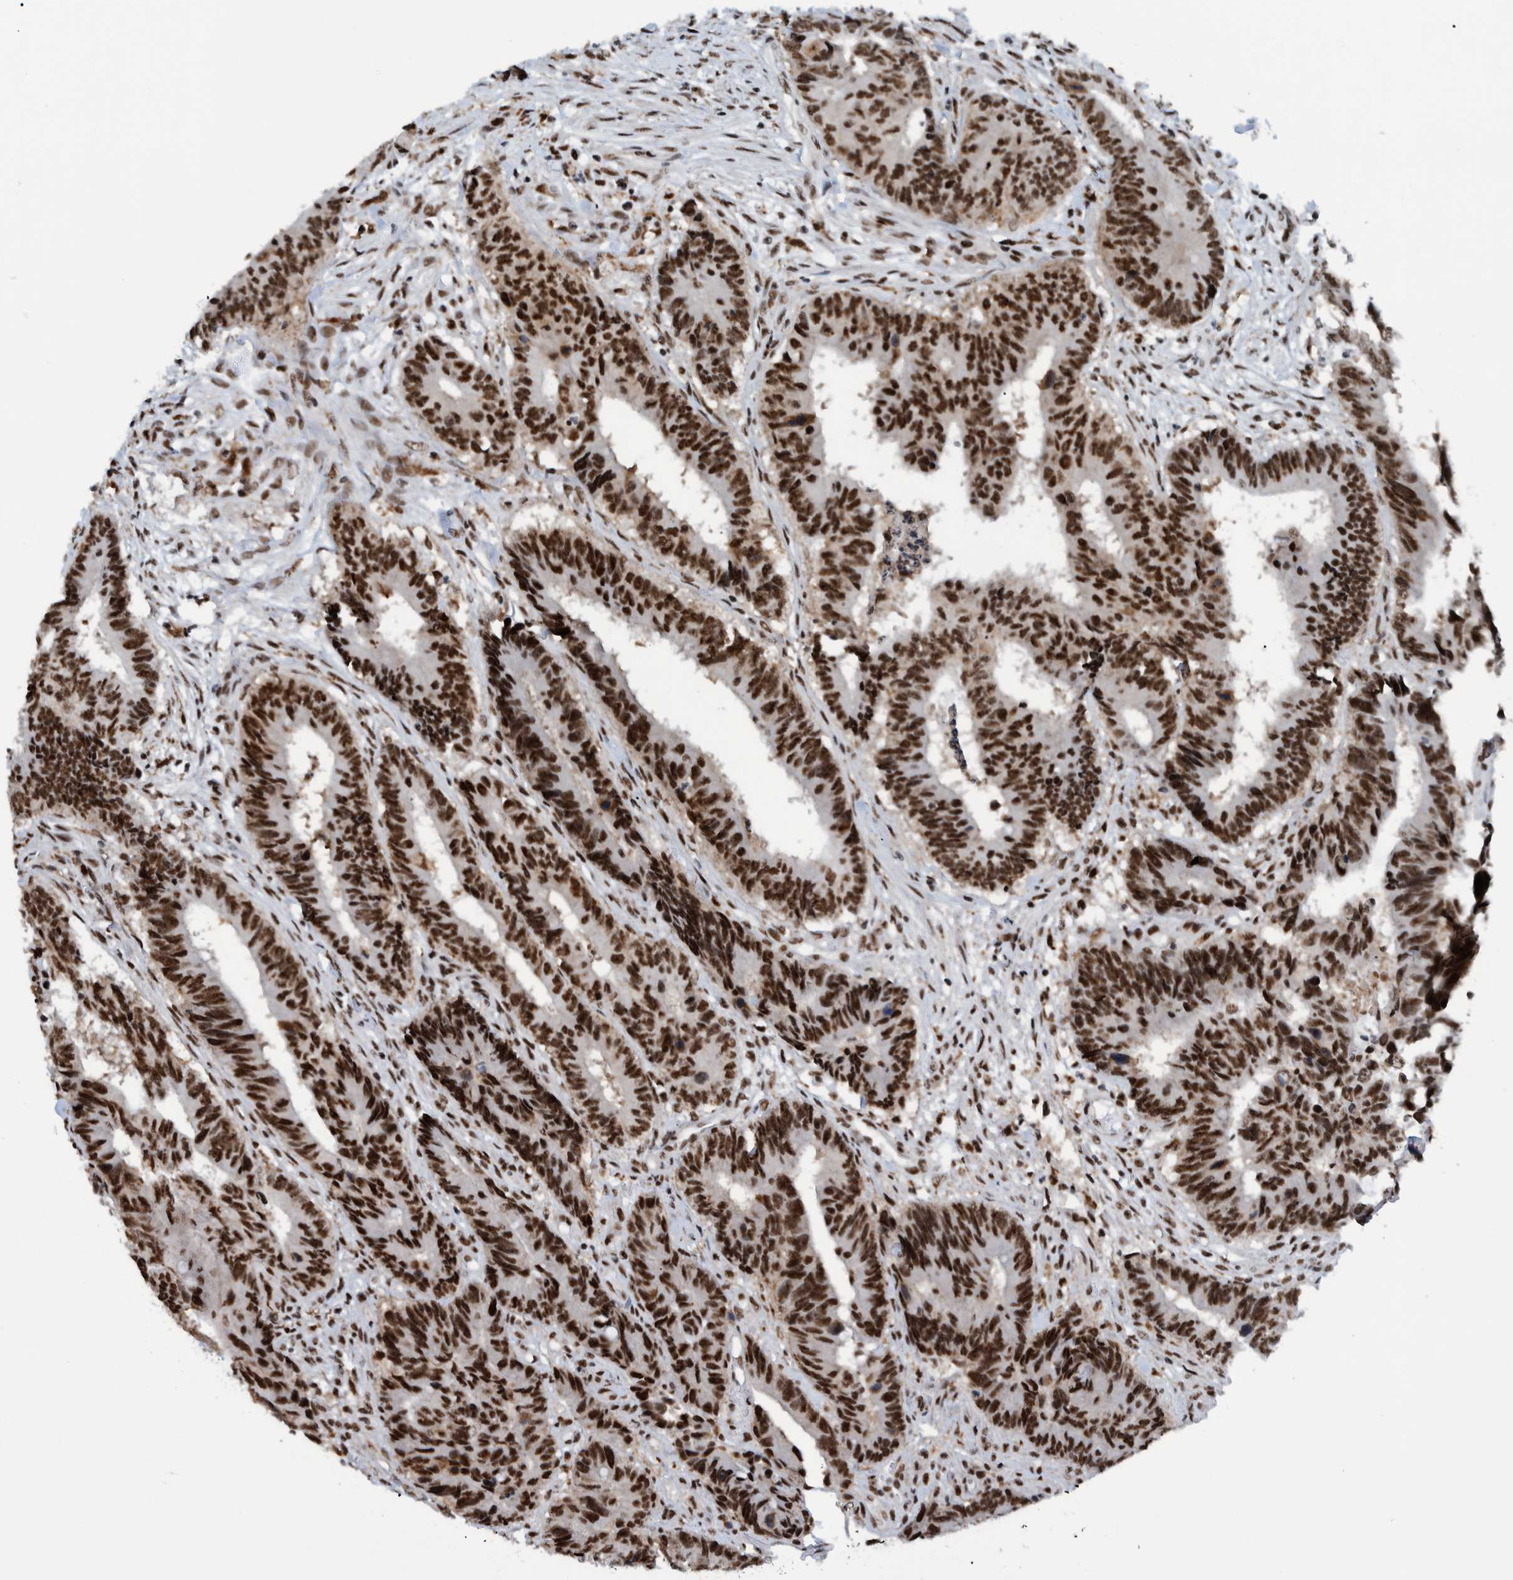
{"staining": {"intensity": "strong", "quantity": ">75%", "location": "nuclear"}, "tissue": "colorectal cancer", "cell_type": "Tumor cells", "image_type": "cancer", "snomed": [{"axis": "morphology", "description": "Adenocarcinoma, NOS"}, {"axis": "topography", "description": "Rectum"}], "caption": "IHC photomicrograph of neoplastic tissue: human colorectal adenocarcinoma stained using immunohistochemistry reveals high levels of strong protein expression localized specifically in the nuclear of tumor cells, appearing as a nuclear brown color.", "gene": "EFTUD2", "patient": {"sex": "male", "age": 84}}